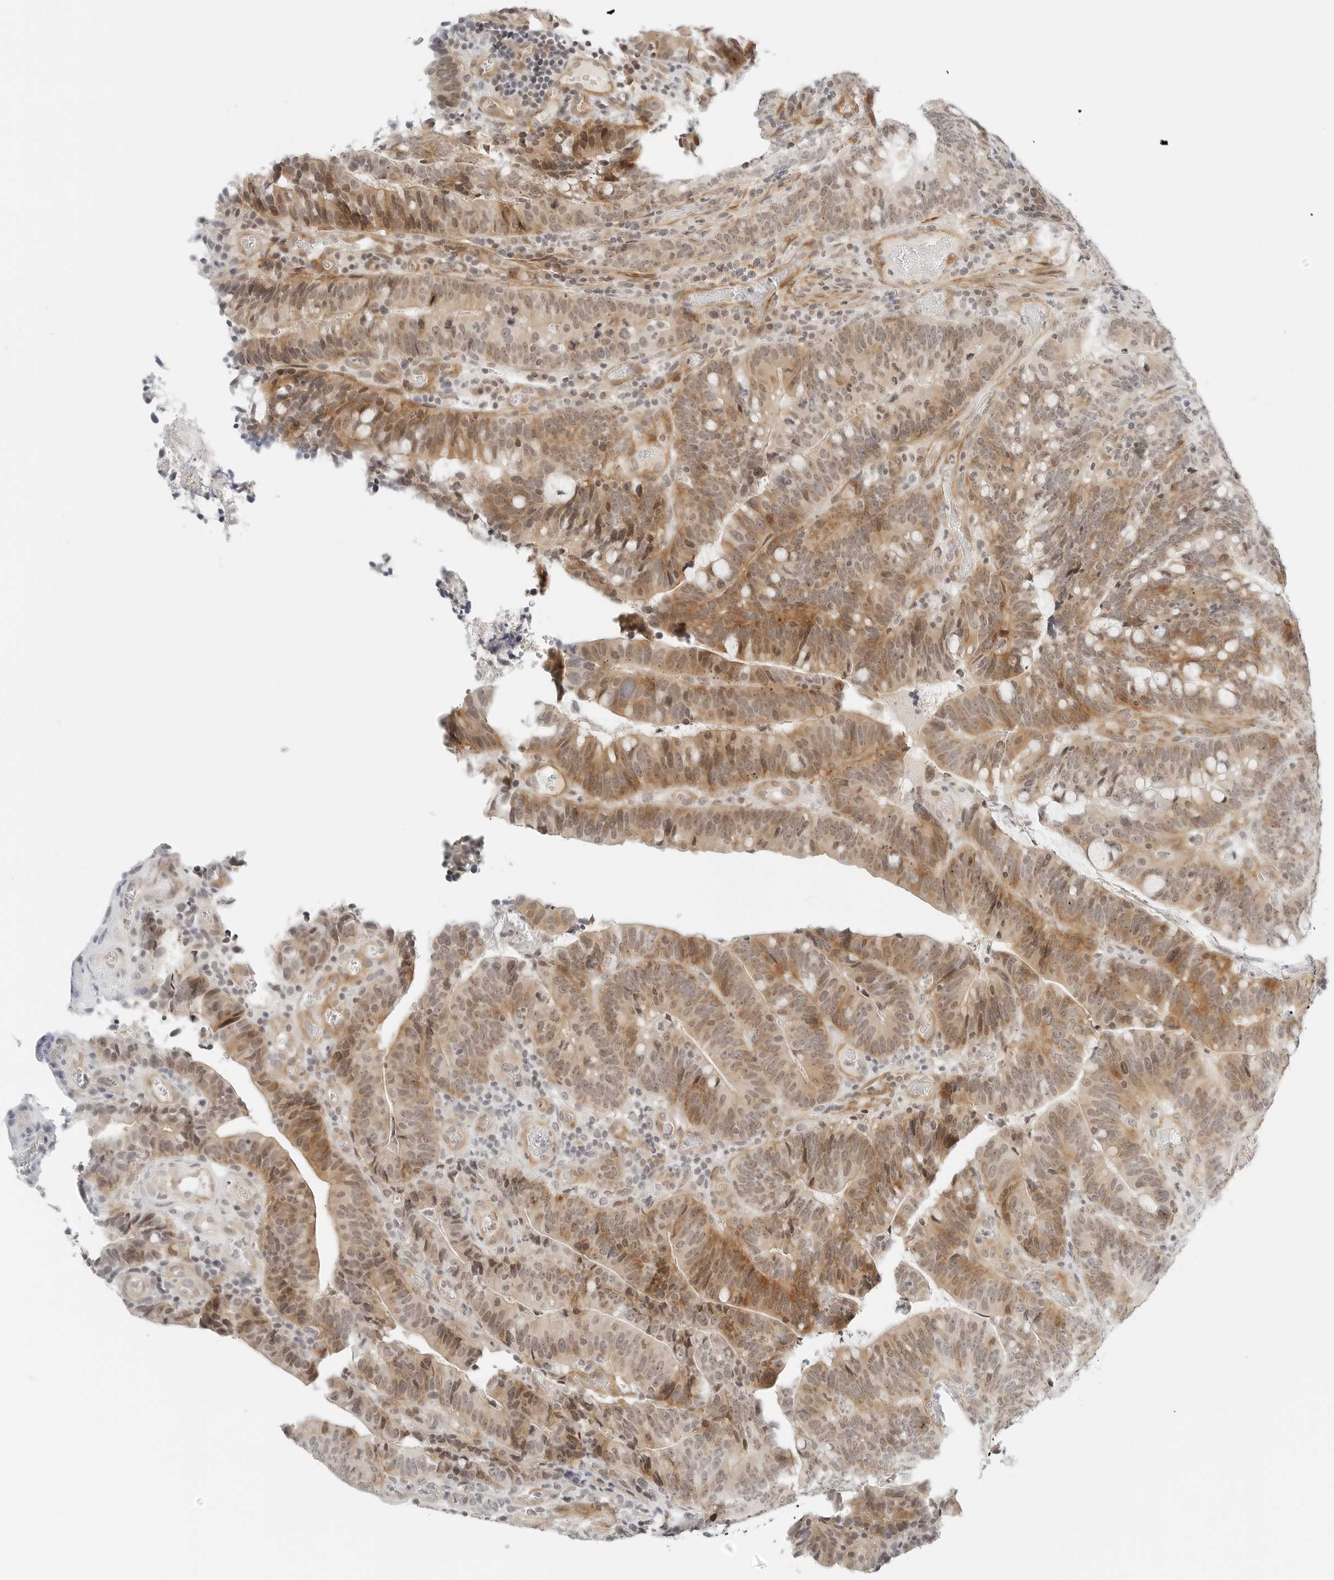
{"staining": {"intensity": "moderate", "quantity": ">75%", "location": "cytoplasmic/membranous,nuclear"}, "tissue": "colorectal cancer", "cell_type": "Tumor cells", "image_type": "cancer", "snomed": [{"axis": "morphology", "description": "Adenocarcinoma, NOS"}, {"axis": "topography", "description": "Colon"}], "caption": "About >75% of tumor cells in adenocarcinoma (colorectal) exhibit moderate cytoplasmic/membranous and nuclear protein staining as visualized by brown immunohistochemical staining.", "gene": "NEO1", "patient": {"sex": "female", "age": 66}}